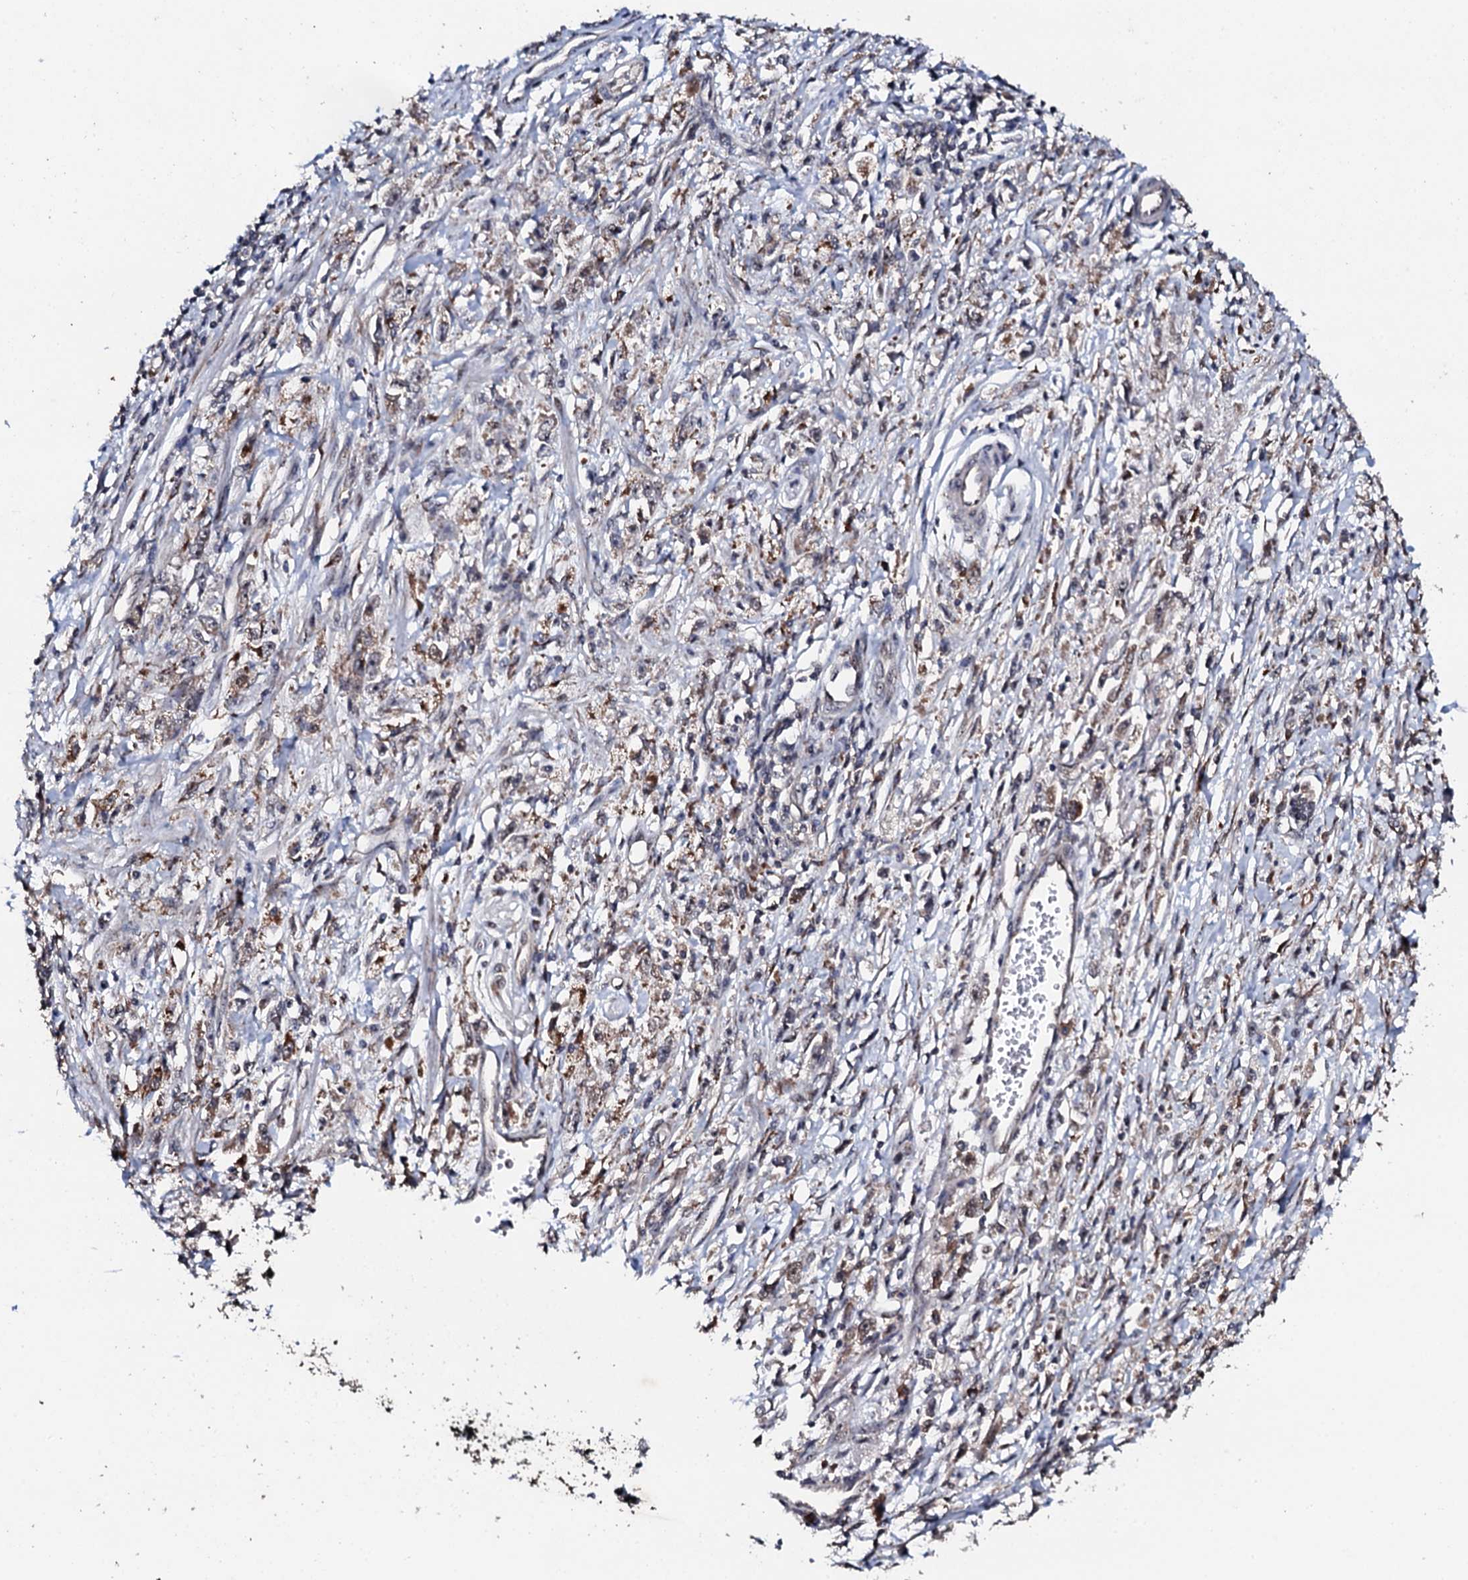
{"staining": {"intensity": "negative", "quantity": "none", "location": "none"}, "tissue": "stomach cancer", "cell_type": "Tumor cells", "image_type": "cancer", "snomed": [{"axis": "morphology", "description": "Adenocarcinoma, NOS"}, {"axis": "topography", "description": "Stomach"}], "caption": "Tumor cells show no significant protein staining in stomach cancer.", "gene": "FAM111A", "patient": {"sex": "female", "age": 59}}